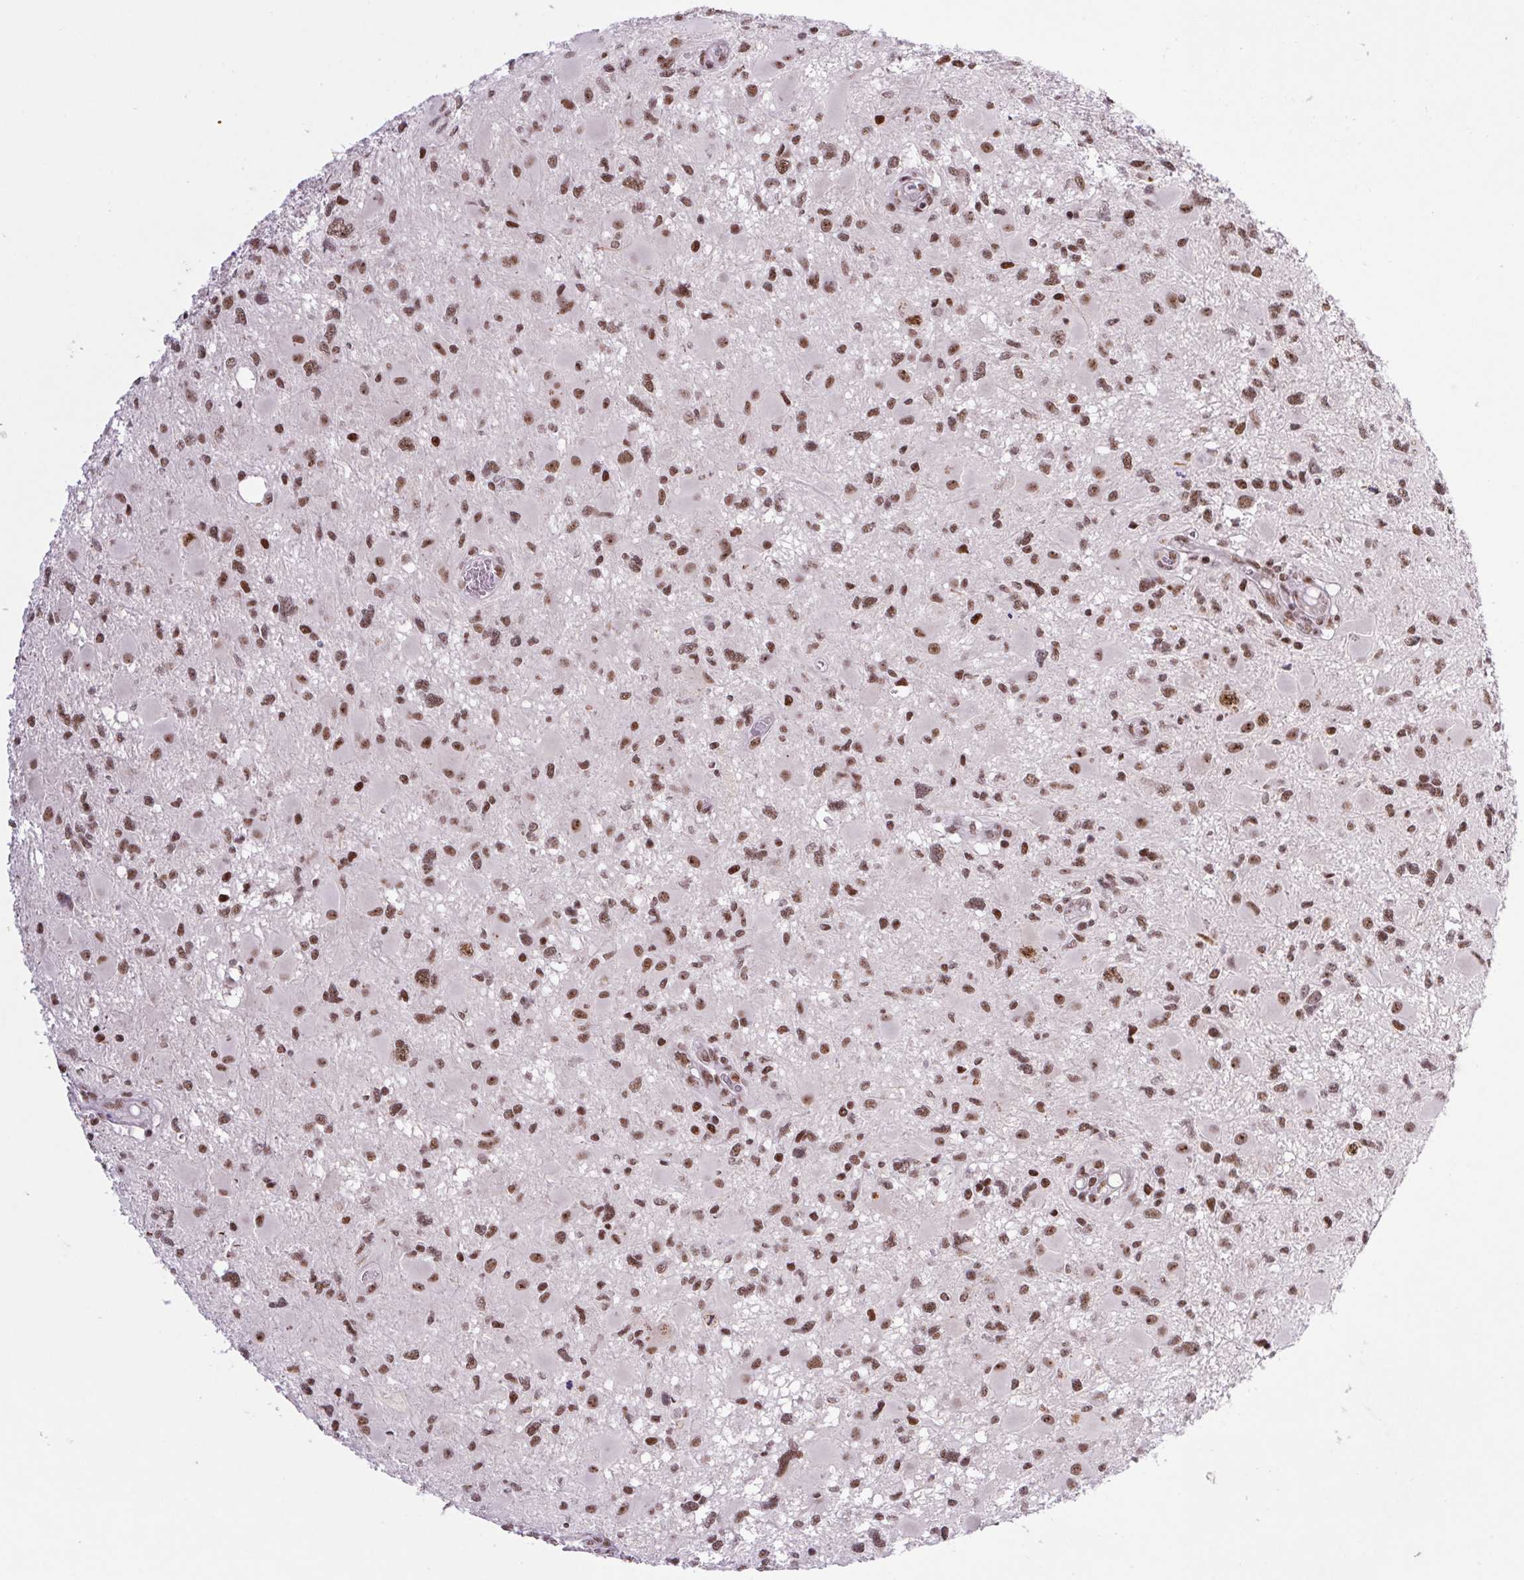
{"staining": {"intensity": "strong", "quantity": ">75%", "location": "nuclear"}, "tissue": "glioma", "cell_type": "Tumor cells", "image_type": "cancer", "snomed": [{"axis": "morphology", "description": "Glioma, malignant, High grade"}, {"axis": "topography", "description": "Brain"}], "caption": "Immunohistochemical staining of human glioma demonstrates high levels of strong nuclear staining in about >75% of tumor cells. (Stains: DAB (3,3'-diaminobenzidine) in brown, nuclei in blue, Microscopy: brightfield microscopy at high magnification).", "gene": "LDLRAD4", "patient": {"sex": "male", "age": 54}}